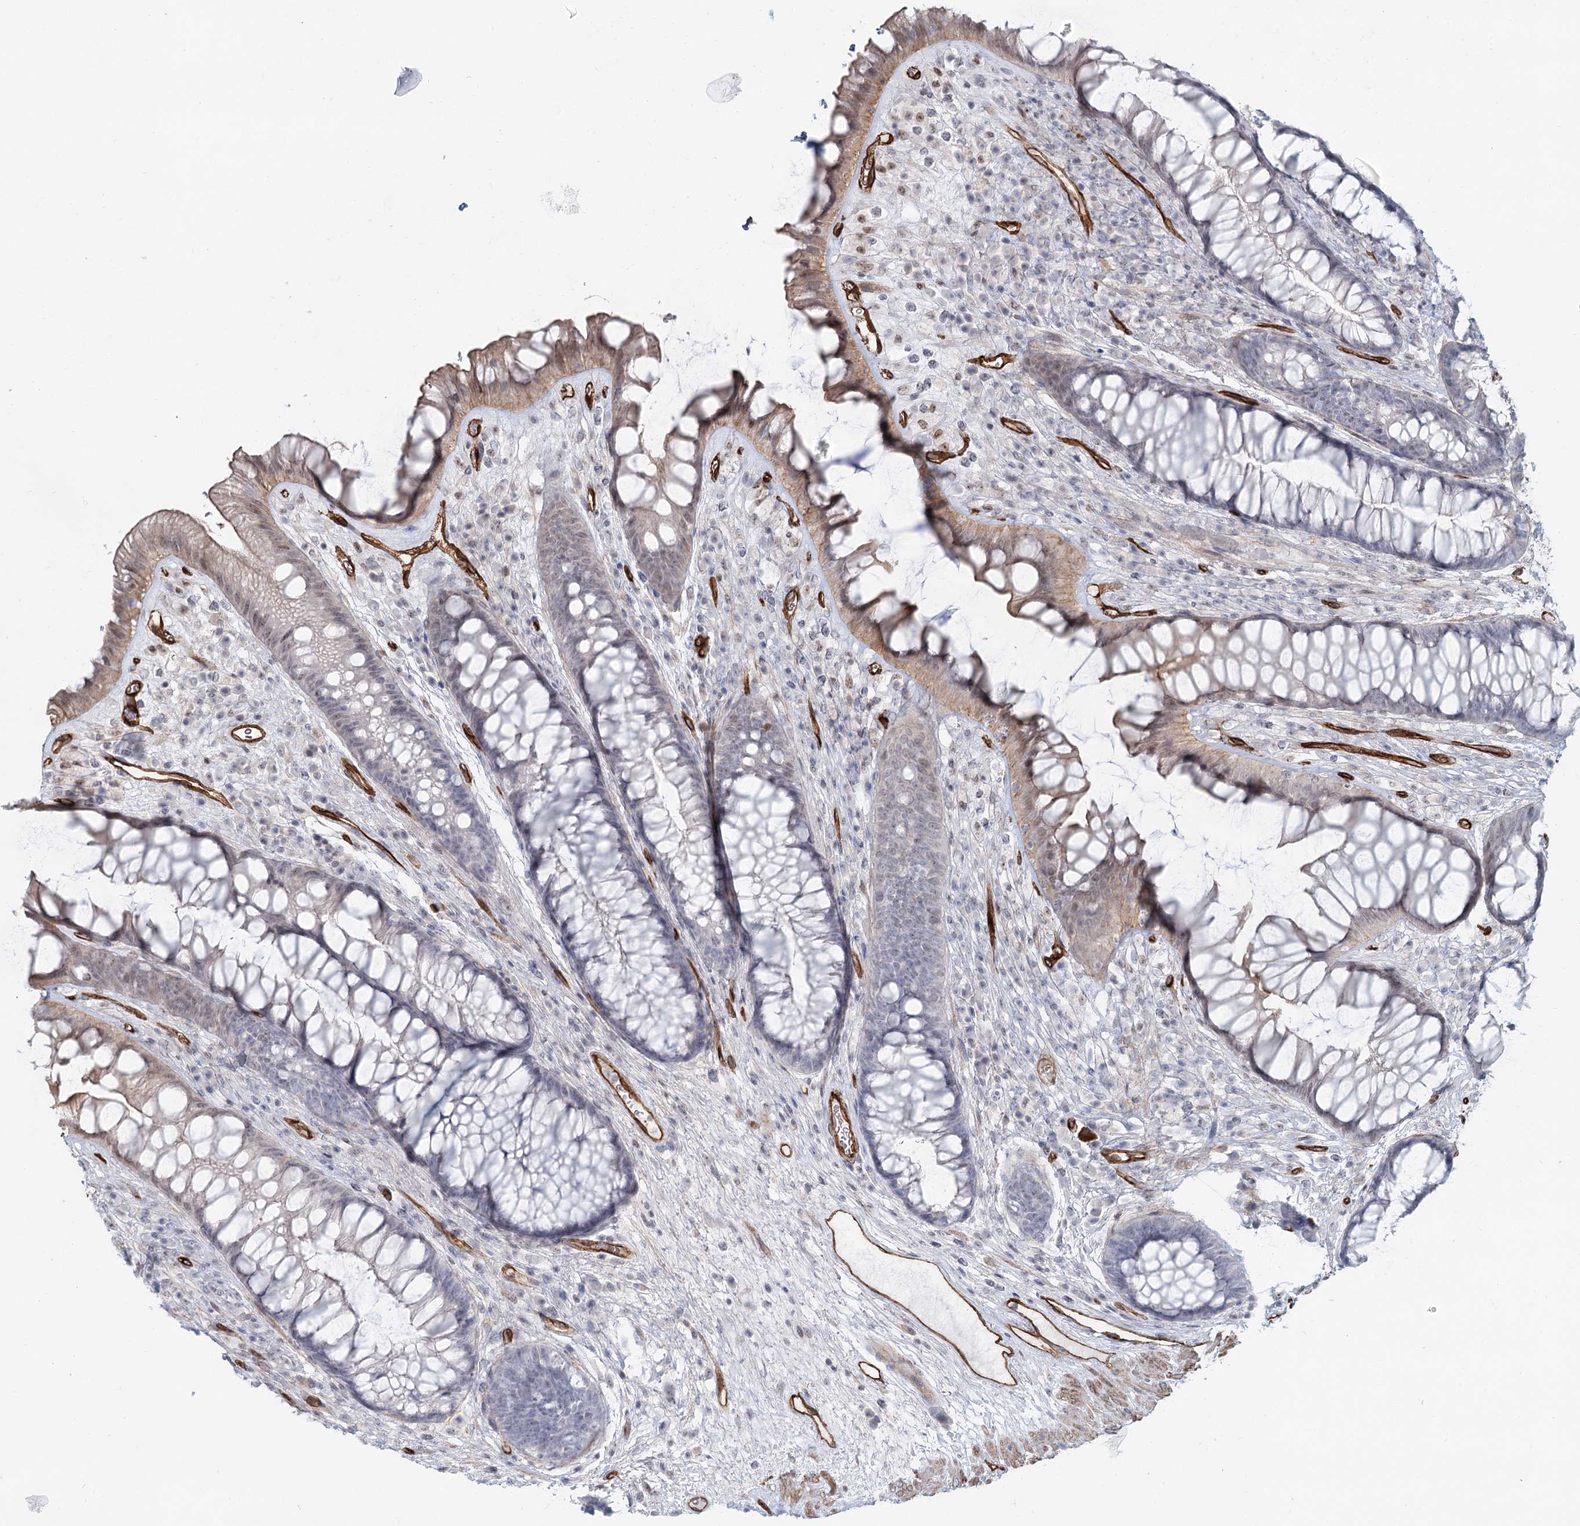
{"staining": {"intensity": "moderate", "quantity": "<25%", "location": "cytoplasmic/membranous,nuclear"}, "tissue": "rectum", "cell_type": "Glandular cells", "image_type": "normal", "snomed": [{"axis": "morphology", "description": "Normal tissue, NOS"}, {"axis": "topography", "description": "Rectum"}], "caption": "DAB immunohistochemical staining of unremarkable rectum displays moderate cytoplasmic/membranous,nuclear protein staining in approximately <25% of glandular cells. The protein of interest is stained brown, and the nuclei are stained in blue (DAB IHC with brightfield microscopy, high magnification).", "gene": "ZFYVE28", "patient": {"sex": "male", "age": 74}}